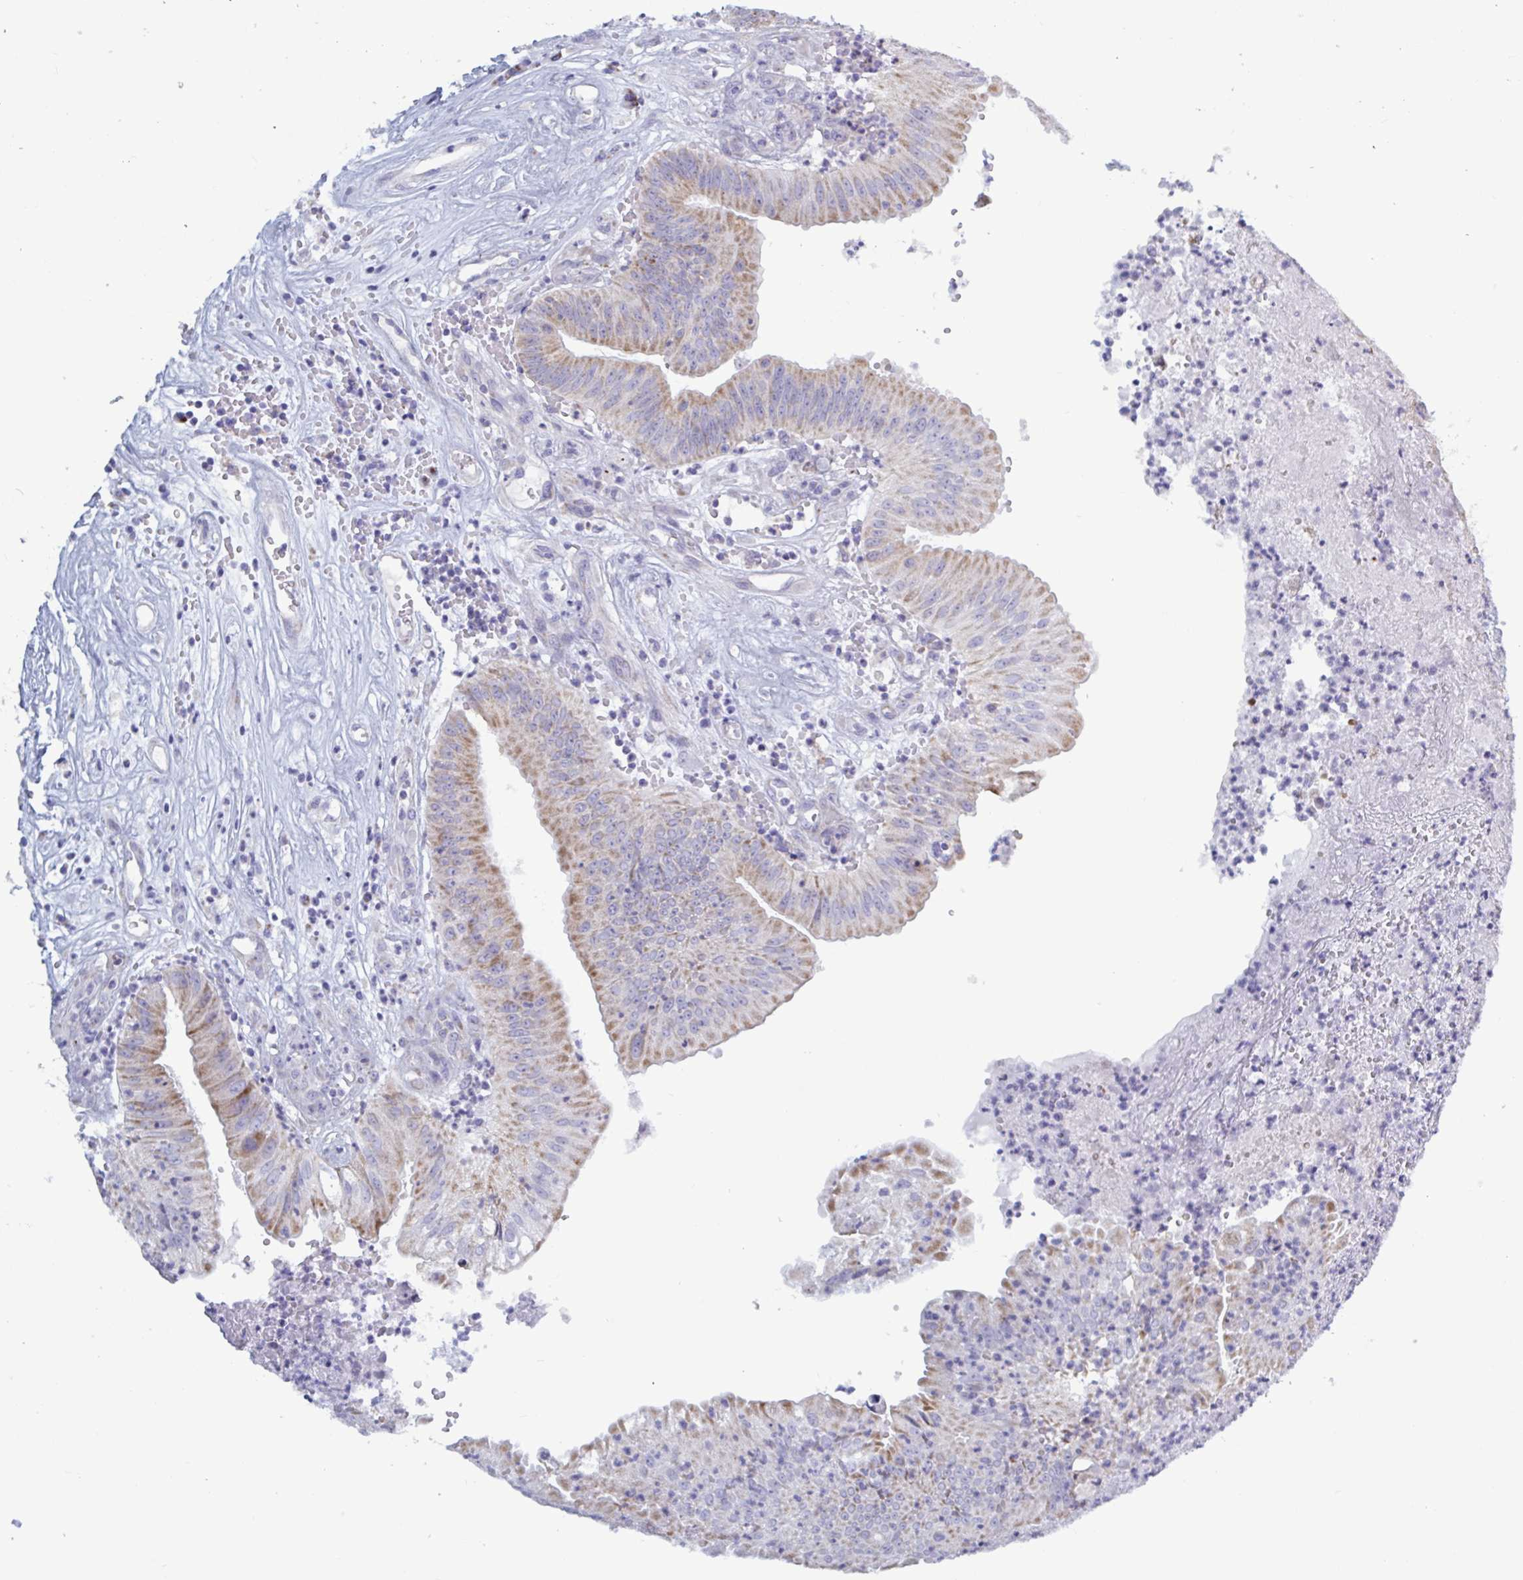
{"staining": {"intensity": "weak", "quantity": ">75%", "location": "cytoplasmic/membranous"}, "tissue": "head and neck cancer", "cell_type": "Tumor cells", "image_type": "cancer", "snomed": [{"axis": "morphology", "description": "Adenocarcinoma, NOS"}, {"axis": "topography", "description": "Head-Neck"}], "caption": "The photomicrograph demonstrates immunohistochemical staining of head and neck cancer. There is weak cytoplasmic/membranous staining is appreciated in about >75% of tumor cells.", "gene": "ATG9A", "patient": {"sex": "male", "age": 44}}